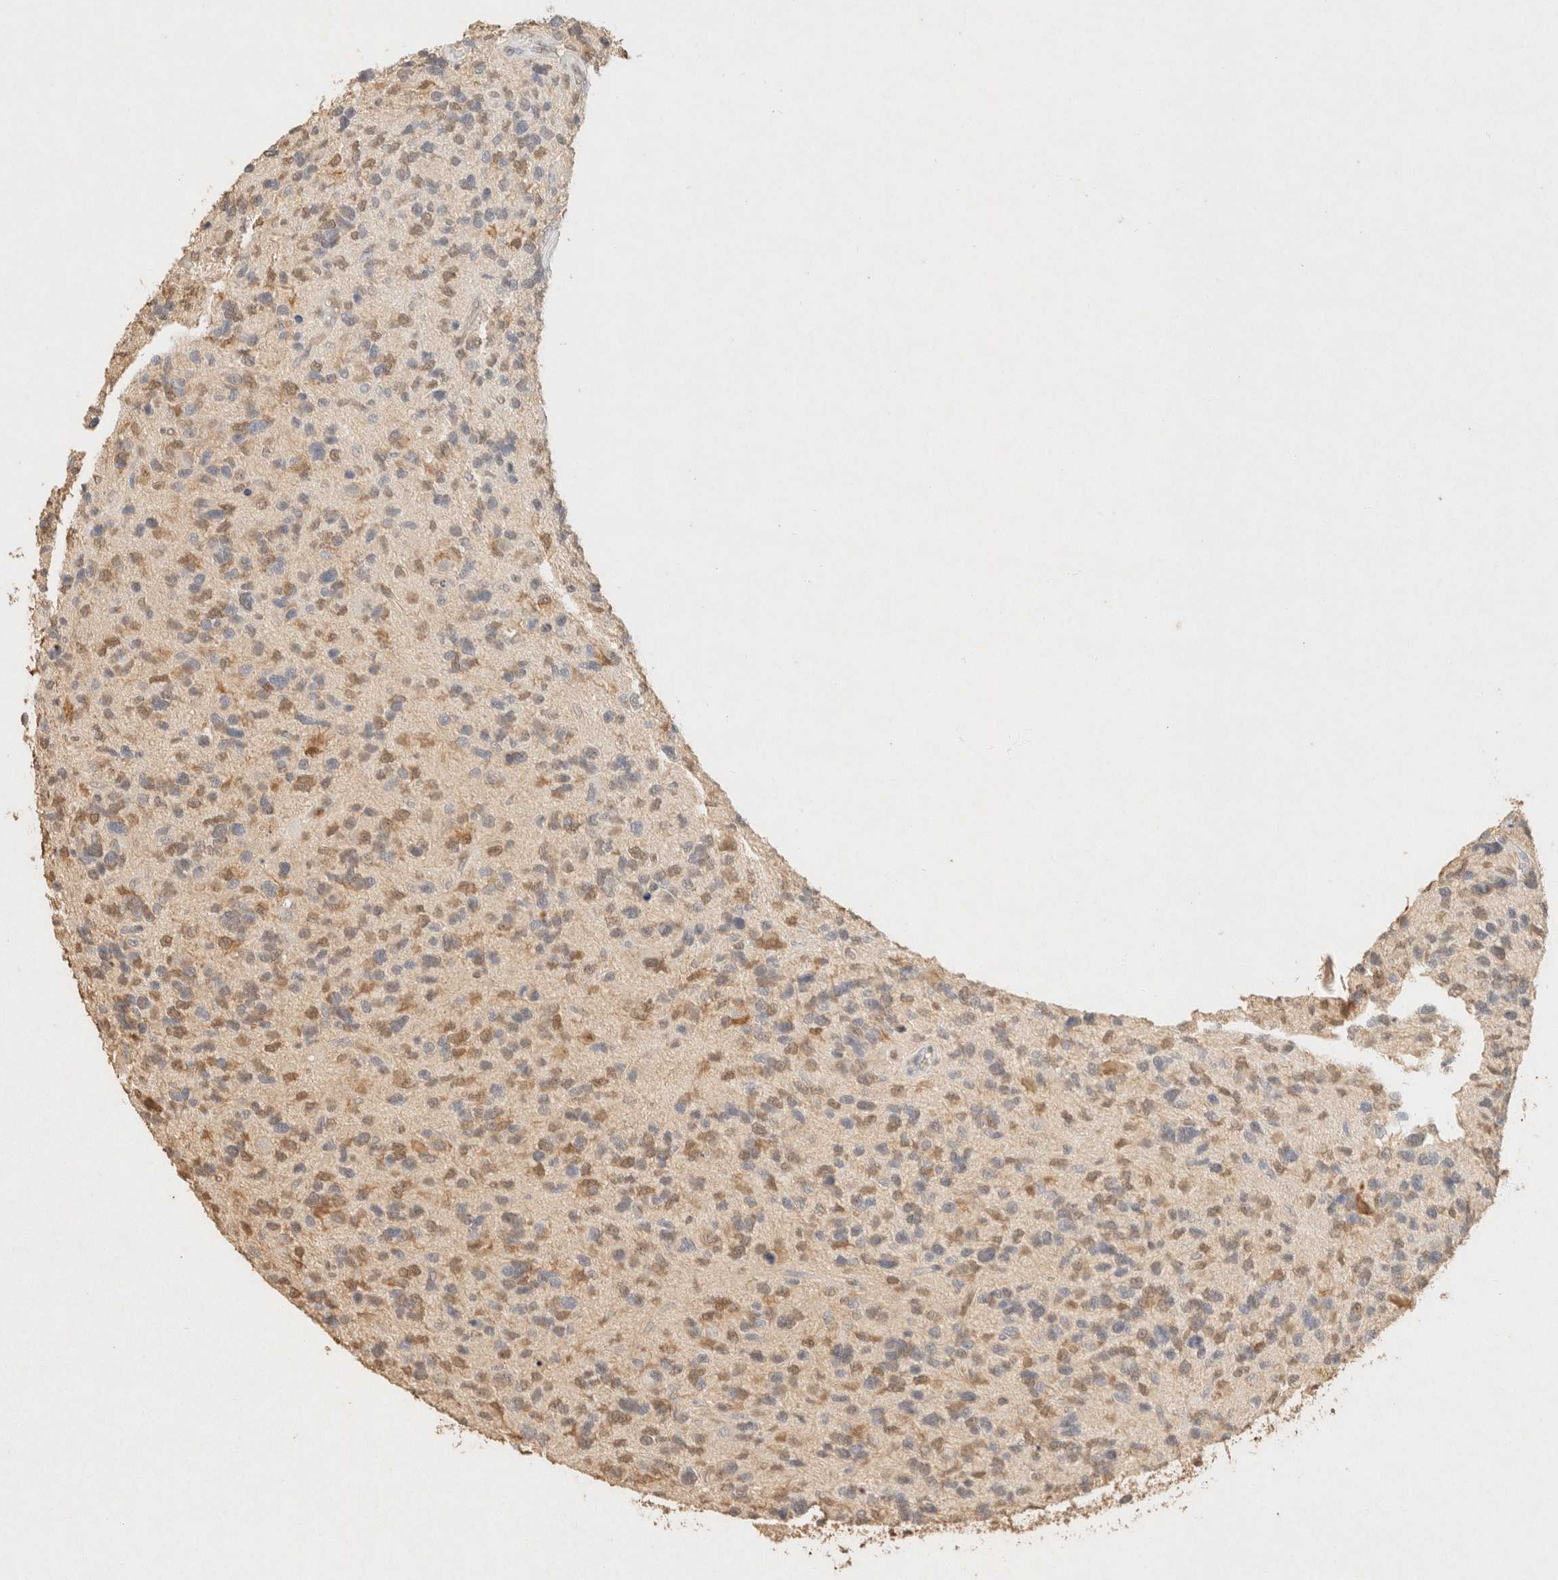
{"staining": {"intensity": "weak", "quantity": "25%-75%", "location": "cytoplasmic/membranous,nuclear"}, "tissue": "glioma", "cell_type": "Tumor cells", "image_type": "cancer", "snomed": [{"axis": "morphology", "description": "Glioma, malignant, High grade"}, {"axis": "topography", "description": "Brain"}], "caption": "Immunohistochemistry histopathology image of human glioma stained for a protein (brown), which displays low levels of weak cytoplasmic/membranous and nuclear positivity in about 25%-75% of tumor cells.", "gene": "S100A13", "patient": {"sex": "female", "age": 58}}